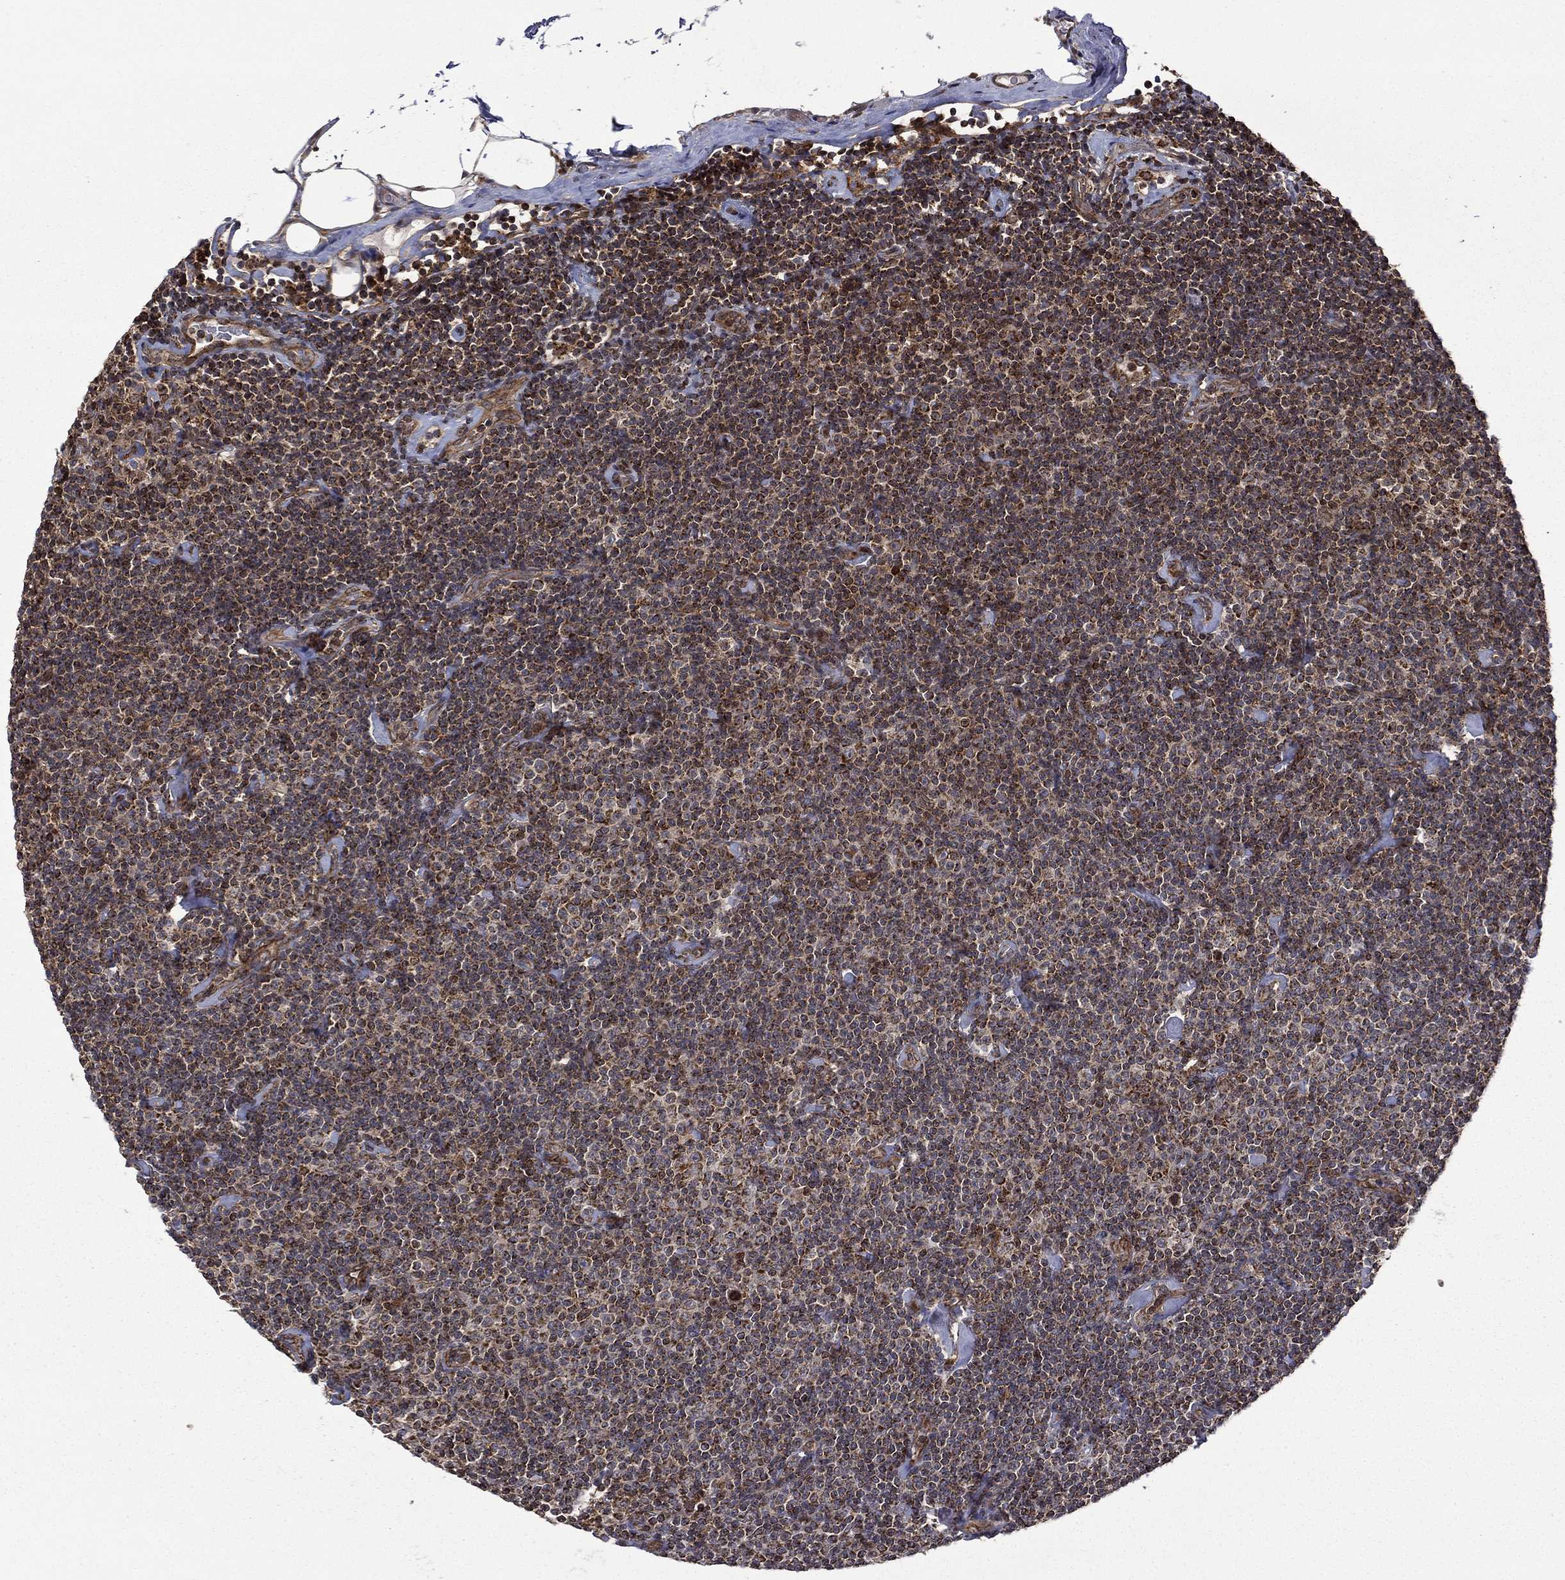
{"staining": {"intensity": "strong", "quantity": ">75%", "location": "cytoplasmic/membranous"}, "tissue": "lymphoma", "cell_type": "Tumor cells", "image_type": "cancer", "snomed": [{"axis": "morphology", "description": "Malignant lymphoma, non-Hodgkin's type, Low grade"}, {"axis": "topography", "description": "Lymph node"}], "caption": "A high-resolution histopathology image shows immunohistochemistry staining of lymphoma, which demonstrates strong cytoplasmic/membranous expression in approximately >75% of tumor cells. (IHC, brightfield microscopy, high magnification).", "gene": "GIMAP6", "patient": {"sex": "male", "age": 81}}